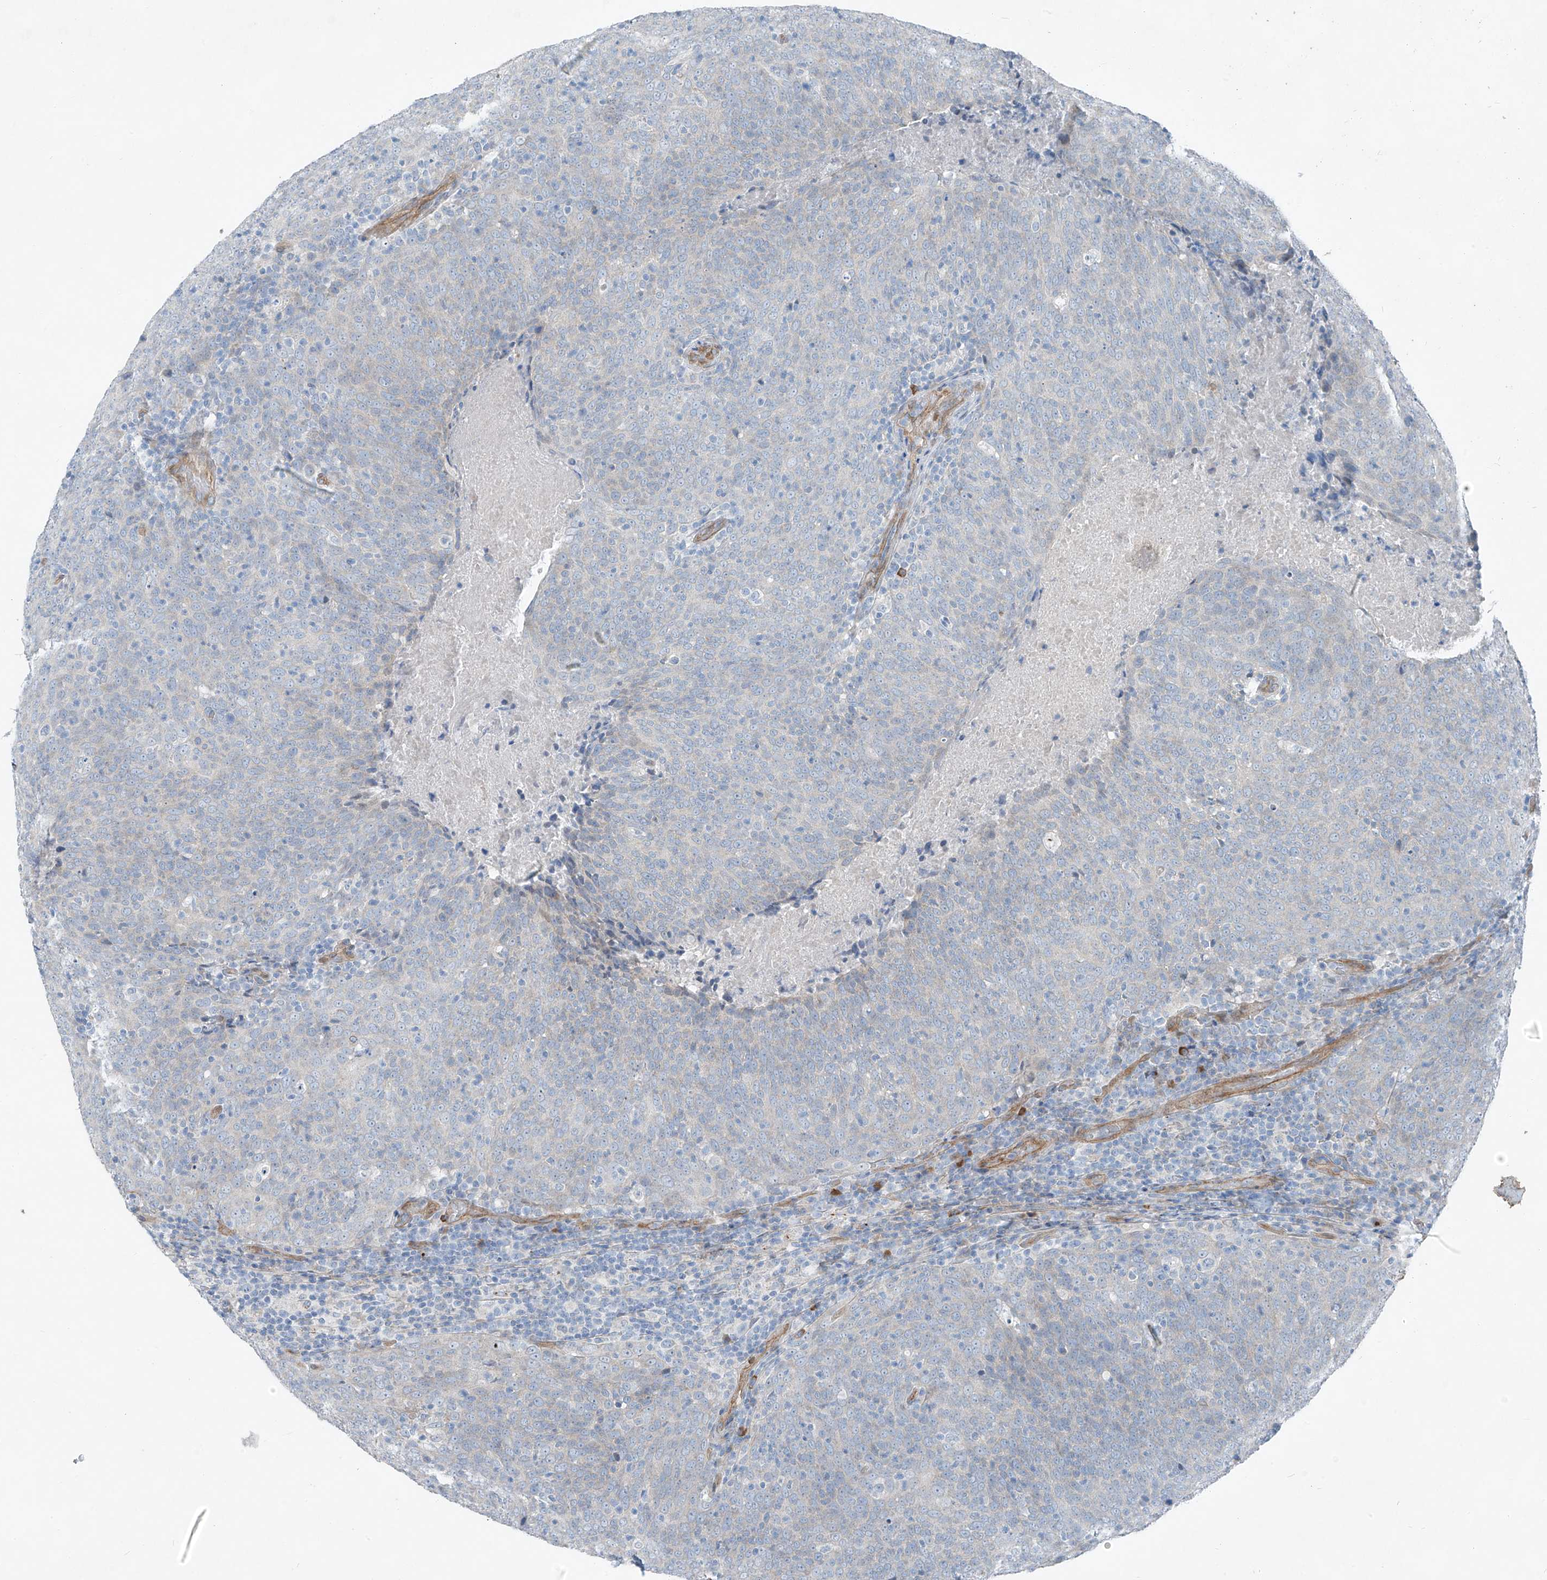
{"staining": {"intensity": "negative", "quantity": "none", "location": "none"}, "tissue": "head and neck cancer", "cell_type": "Tumor cells", "image_type": "cancer", "snomed": [{"axis": "morphology", "description": "Squamous cell carcinoma, NOS"}, {"axis": "morphology", "description": "Squamous cell carcinoma, metastatic, NOS"}, {"axis": "topography", "description": "Lymph node"}, {"axis": "topography", "description": "Head-Neck"}], "caption": "Immunohistochemical staining of human head and neck cancer (metastatic squamous cell carcinoma) shows no significant expression in tumor cells. (Immunohistochemistry, brightfield microscopy, high magnification).", "gene": "TNS2", "patient": {"sex": "male", "age": 62}}